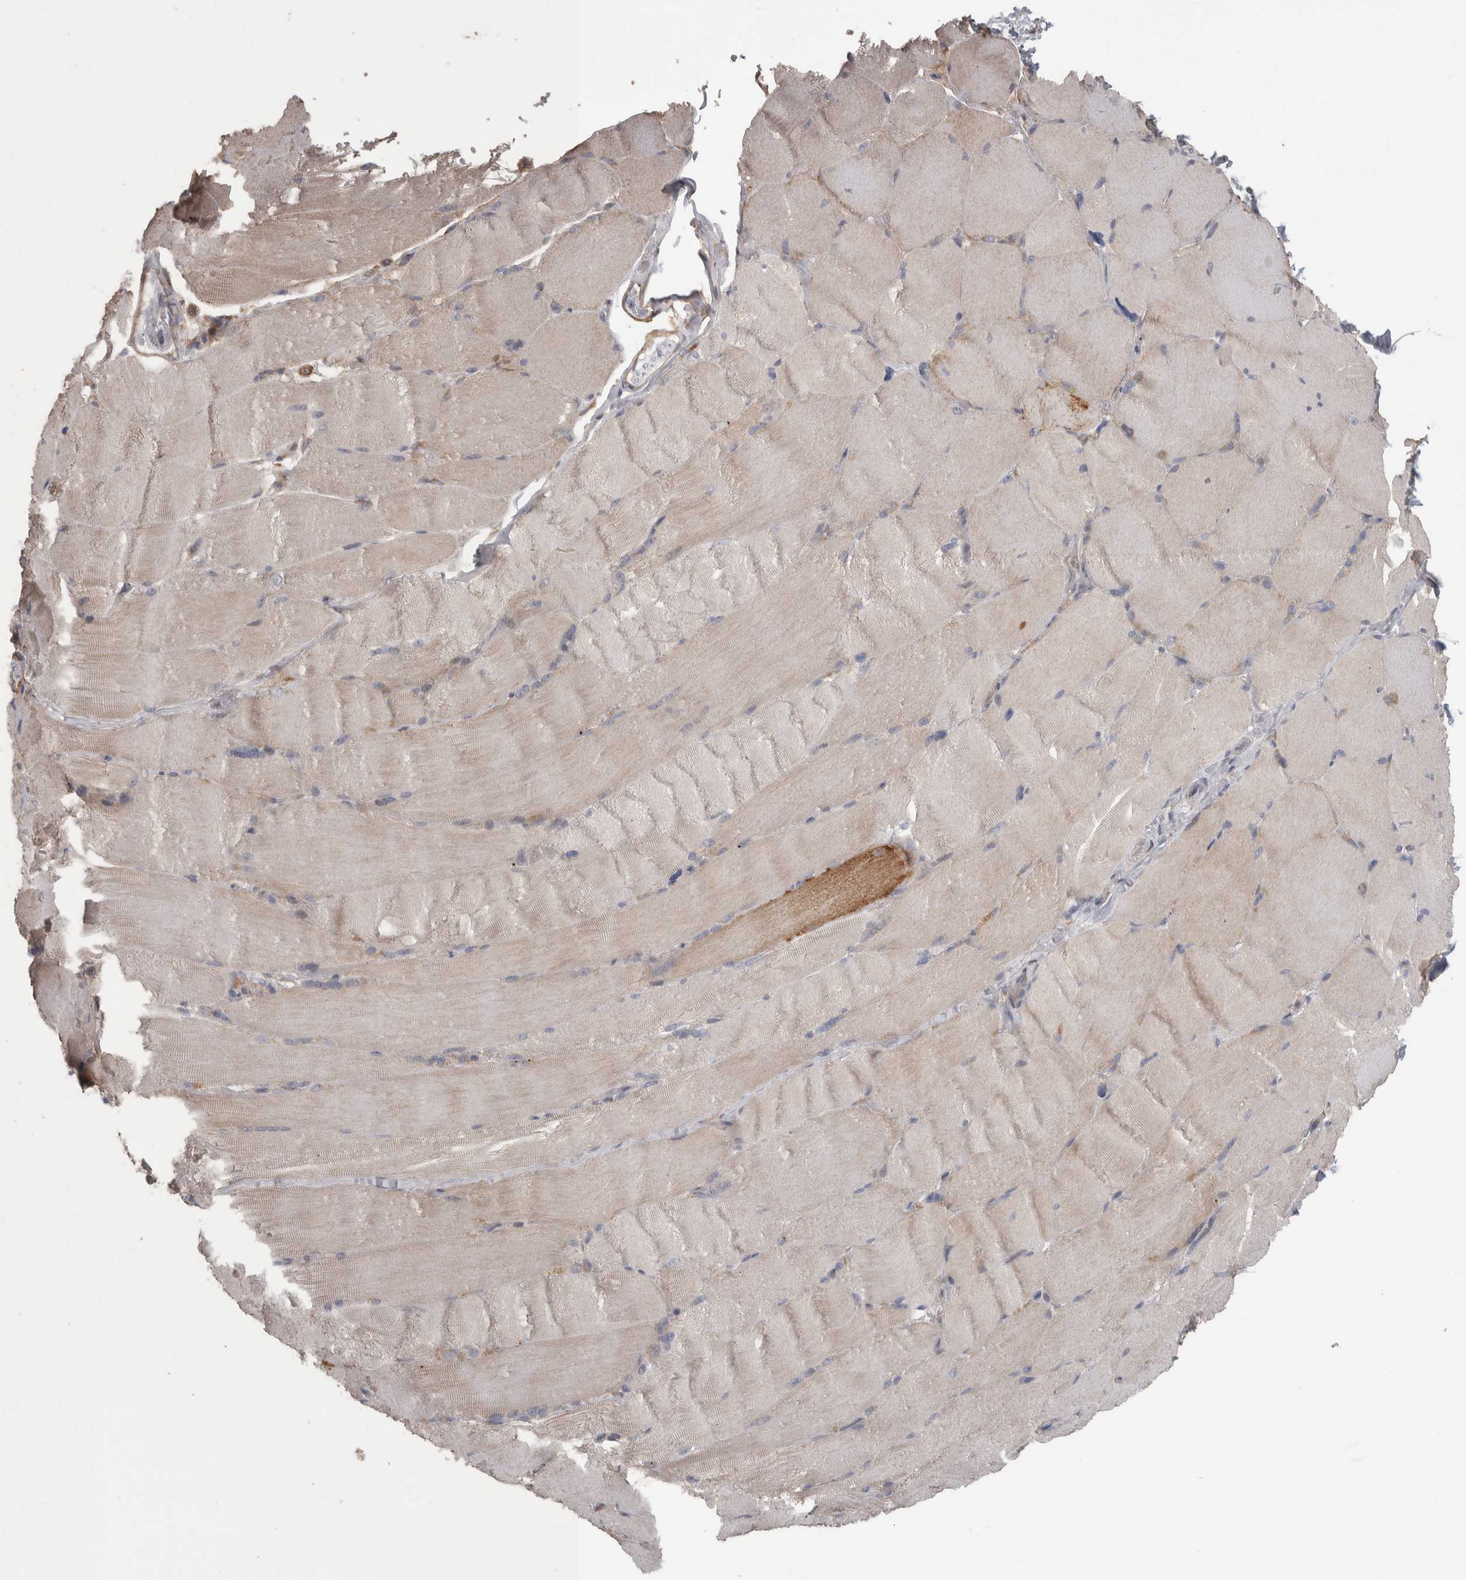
{"staining": {"intensity": "weak", "quantity": ">75%", "location": "cytoplasmic/membranous"}, "tissue": "skeletal muscle", "cell_type": "Myocytes", "image_type": "normal", "snomed": [{"axis": "morphology", "description": "Normal tissue, NOS"}, {"axis": "topography", "description": "Skin"}, {"axis": "topography", "description": "Skeletal muscle"}], "caption": "Immunohistochemistry staining of normal skeletal muscle, which reveals low levels of weak cytoplasmic/membranous expression in about >75% of myocytes indicating weak cytoplasmic/membranous protein positivity. The staining was performed using DAB (brown) for protein detection and nuclei were counterstained in hematoxylin (blue).", "gene": "SCO1", "patient": {"sex": "male", "age": 83}}